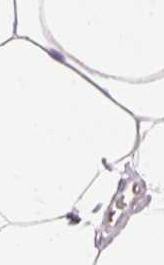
{"staining": {"intensity": "weak", "quantity": "<25%", "location": "nuclear"}, "tissue": "breast", "cell_type": "Adipocytes", "image_type": "normal", "snomed": [{"axis": "morphology", "description": "Normal tissue, NOS"}, {"axis": "topography", "description": "Breast"}], "caption": "Immunohistochemistry (IHC) micrograph of normal breast stained for a protein (brown), which demonstrates no staining in adipocytes. (DAB IHC visualized using brightfield microscopy, high magnification).", "gene": "ARHGAP22", "patient": {"sex": "female", "age": 27}}